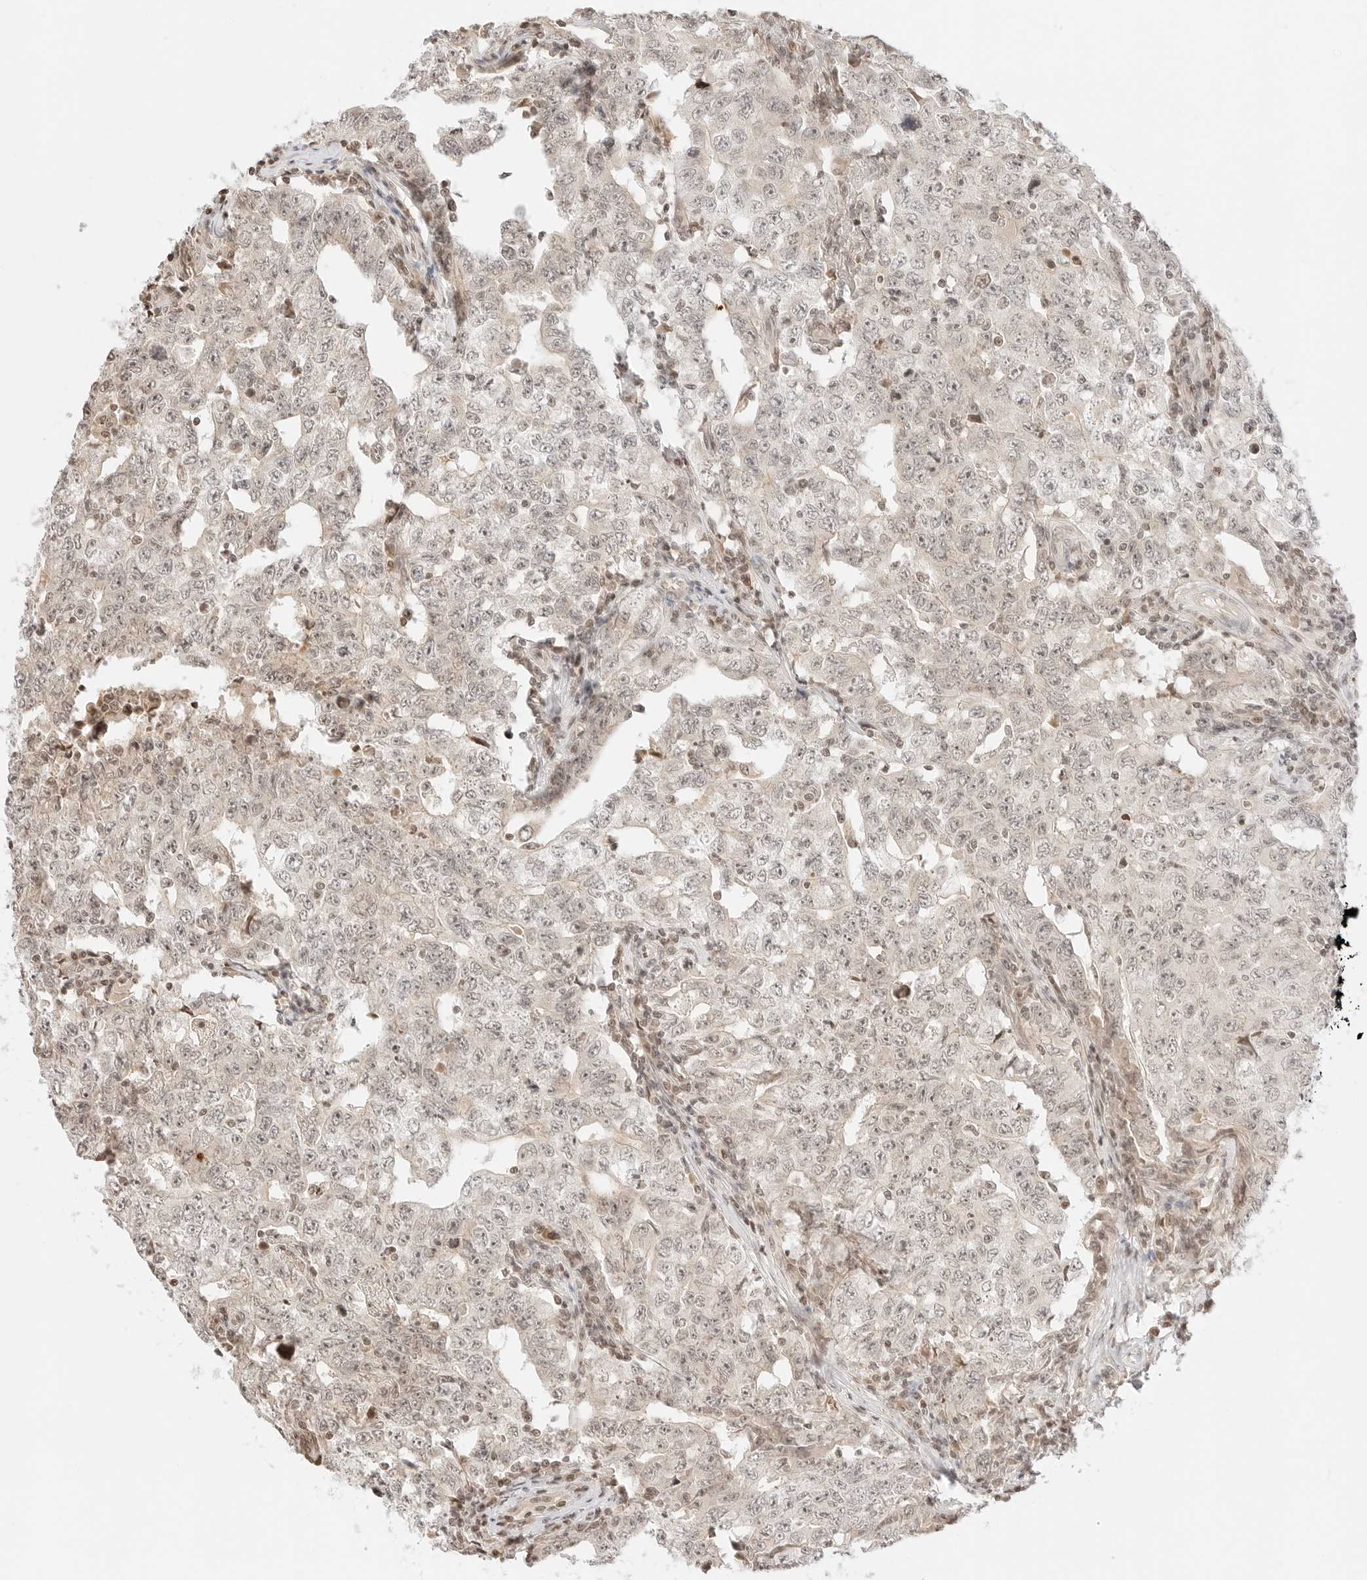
{"staining": {"intensity": "negative", "quantity": "none", "location": "none"}, "tissue": "testis cancer", "cell_type": "Tumor cells", "image_type": "cancer", "snomed": [{"axis": "morphology", "description": "Carcinoma, Embryonal, NOS"}, {"axis": "topography", "description": "Testis"}], "caption": "High magnification brightfield microscopy of testis embryonal carcinoma stained with DAB (3,3'-diaminobenzidine) (brown) and counterstained with hematoxylin (blue): tumor cells show no significant staining.", "gene": "RPS6KL1", "patient": {"sex": "male", "age": 26}}